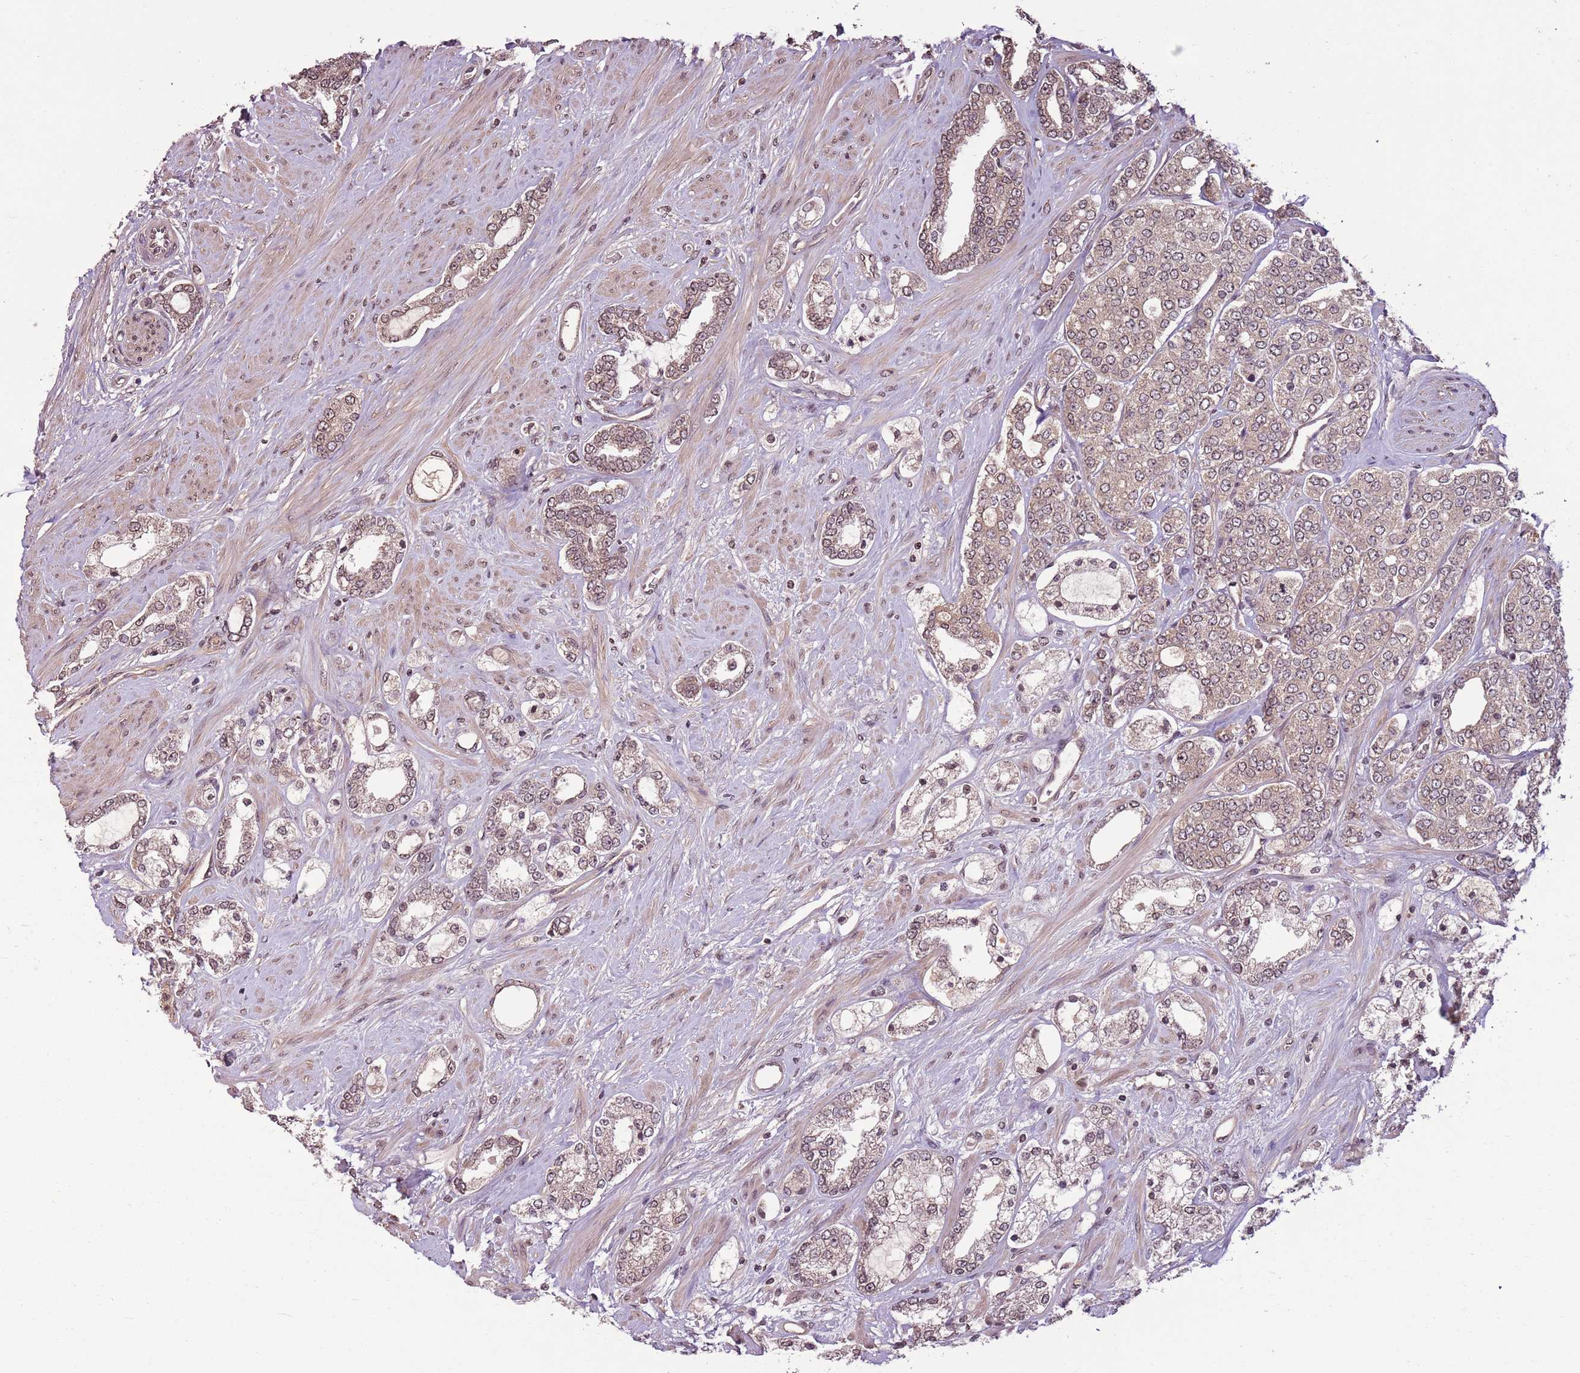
{"staining": {"intensity": "weak", "quantity": ">75%", "location": "cytoplasmic/membranous,nuclear"}, "tissue": "prostate cancer", "cell_type": "Tumor cells", "image_type": "cancer", "snomed": [{"axis": "morphology", "description": "Adenocarcinoma, High grade"}, {"axis": "topography", "description": "Prostate"}], "caption": "DAB (3,3'-diaminobenzidine) immunohistochemical staining of prostate adenocarcinoma (high-grade) demonstrates weak cytoplasmic/membranous and nuclear protein staining in approximately >75% of tumor cells.", "gene": "CAPN9", "patient": {"sex": "male", "age": 64}}